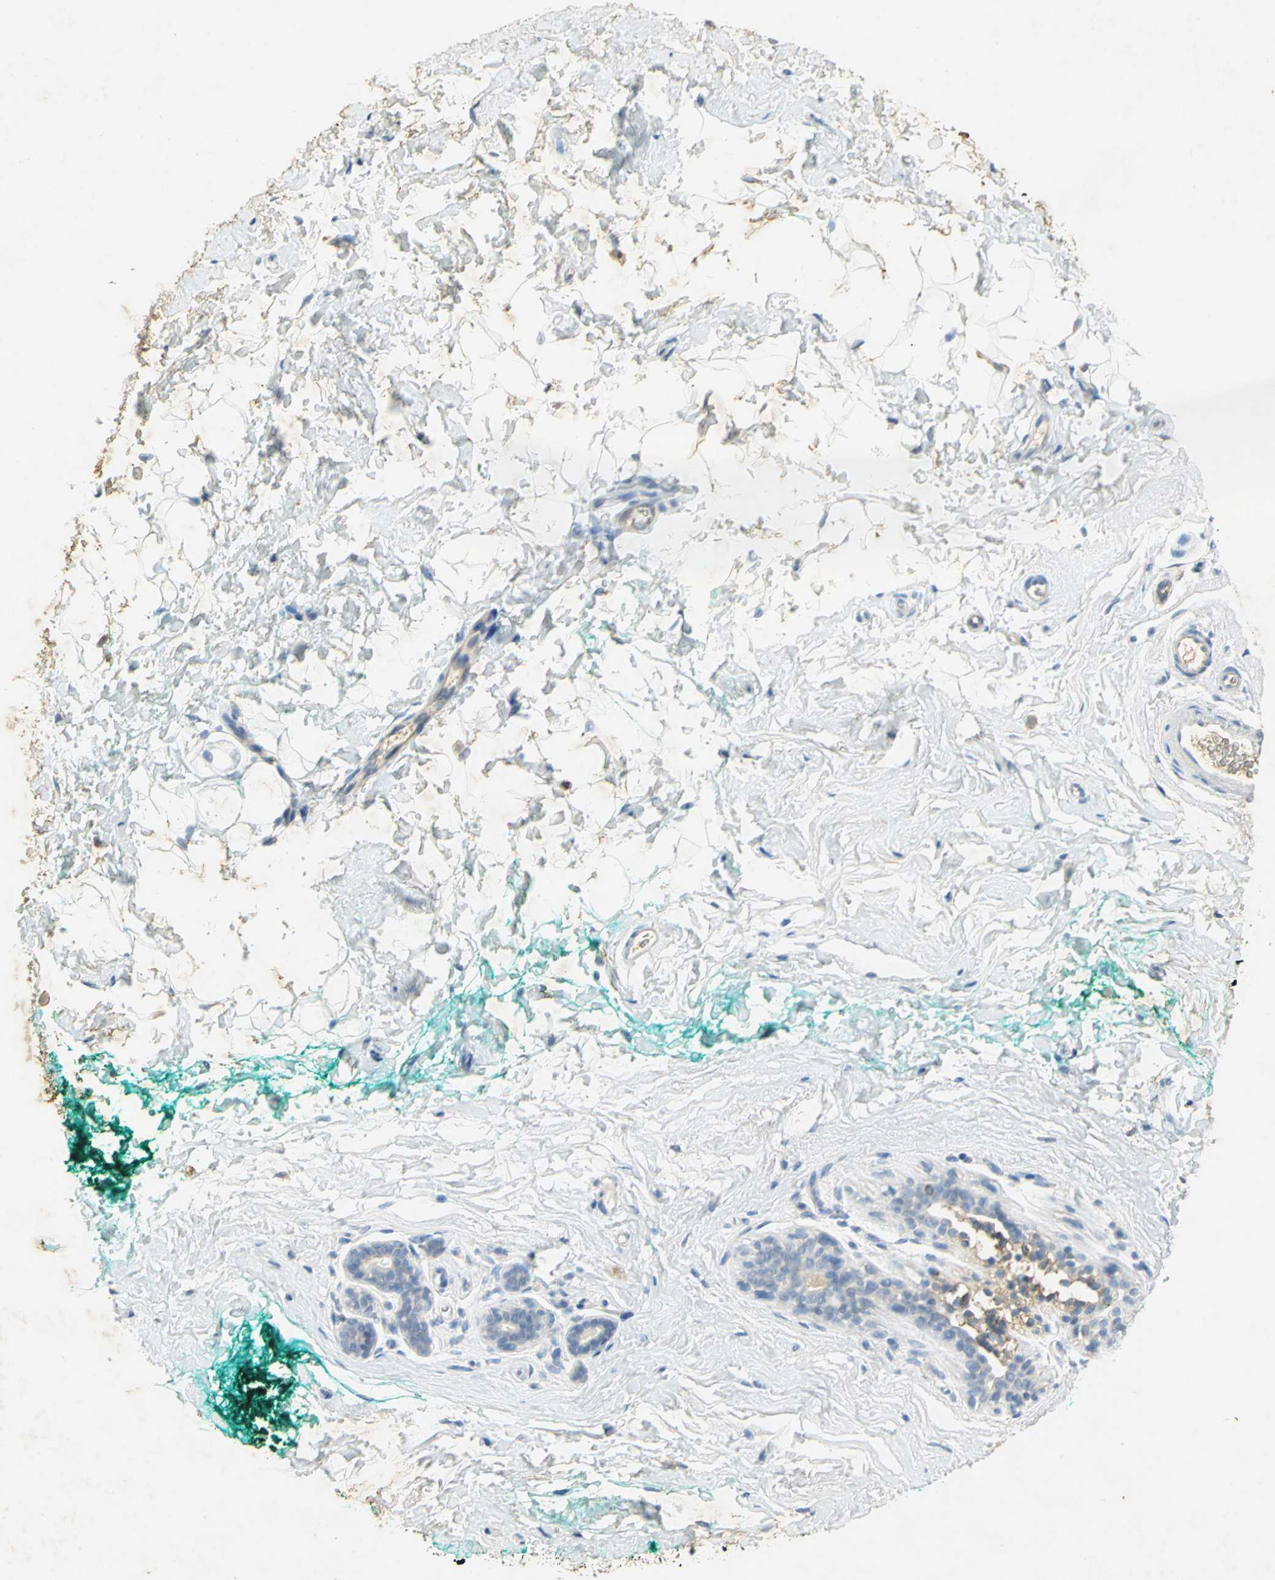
{"staining": {"intensity": "weak", "quantity": "<25%", "location": "cytoplasmic/membranous"}, "tissue": "breast", "cell_type": "Adipocytes", "image_type": "normal", "snomed": [{"axis": "morphology", "description": "Normal tissue, NOS"}, {"axis": "topography", "description": "Breast"}], "caption": "Immunohistochemistry (IHC) image of normal breast stained for a protein (brown), which reveals no expression in adipocytes. (Brightfield microscopy of DAB IHC at high magnification).", "gene": "ANXA4", "patient": {"sex": "female", "age": 52}}